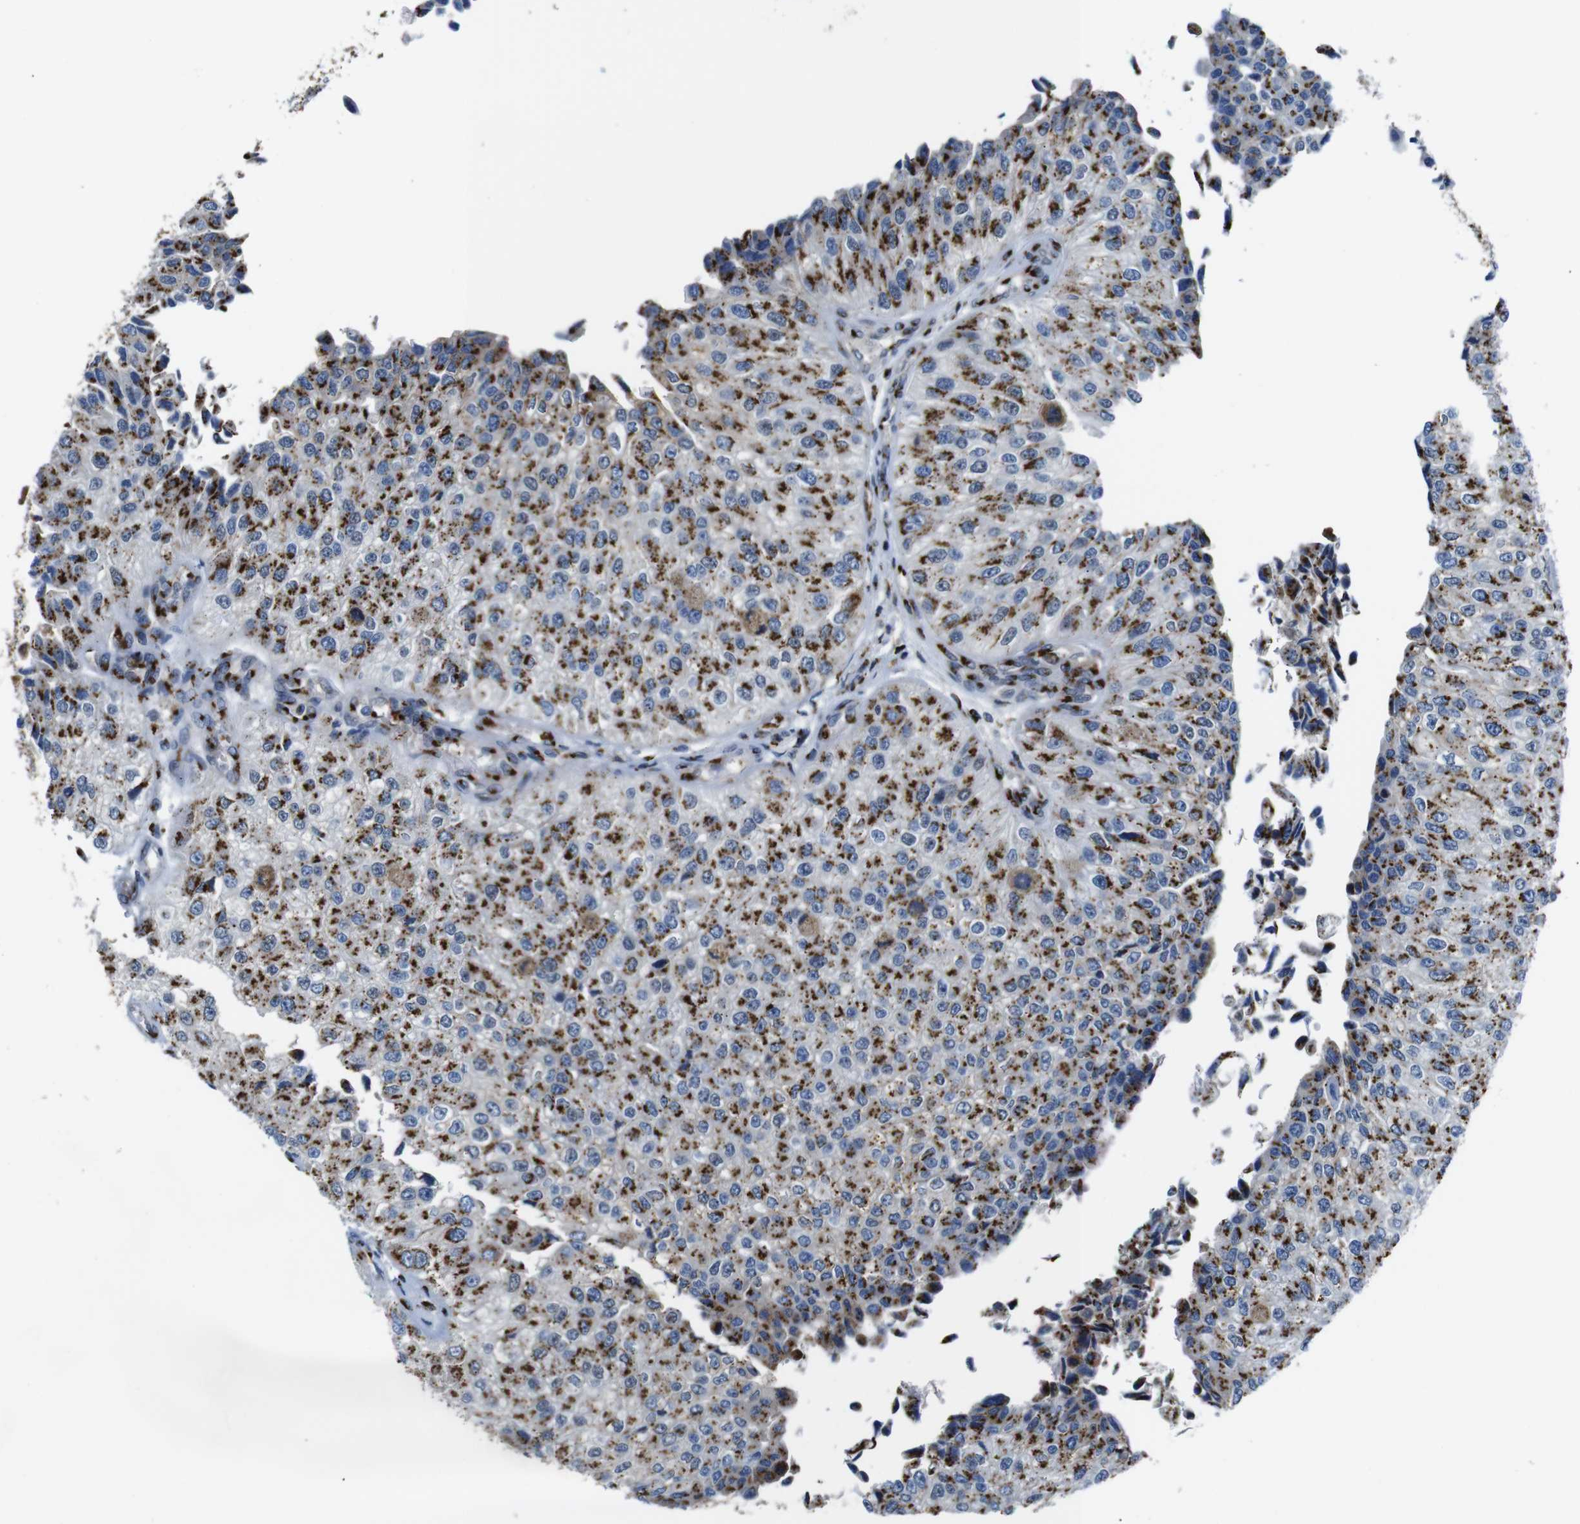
{"staining": {"intensity": "strong", "quantity": ">75%", "location": "cytoplasmic/membranous"}, "tissue": "urothelial cancer", "cell_type": "Tumor cells", "image_type": "cancer", "snomed": [{"axis": "morphology", "description": "Urothelial carcinoma, High grade"}, {"axis": "topography", "description": "Kidney"}, {"axis": "topography", "description": "Urinary bladder"}], "caption": "This is a histology image of IHC staining of high-grade urothelial carcinoma, which shows strong positivity in the cytoplasmic/membranous of tumor cells.", "gene": "TGOLN2", "patient": {"sex": "male", "age": 77}}